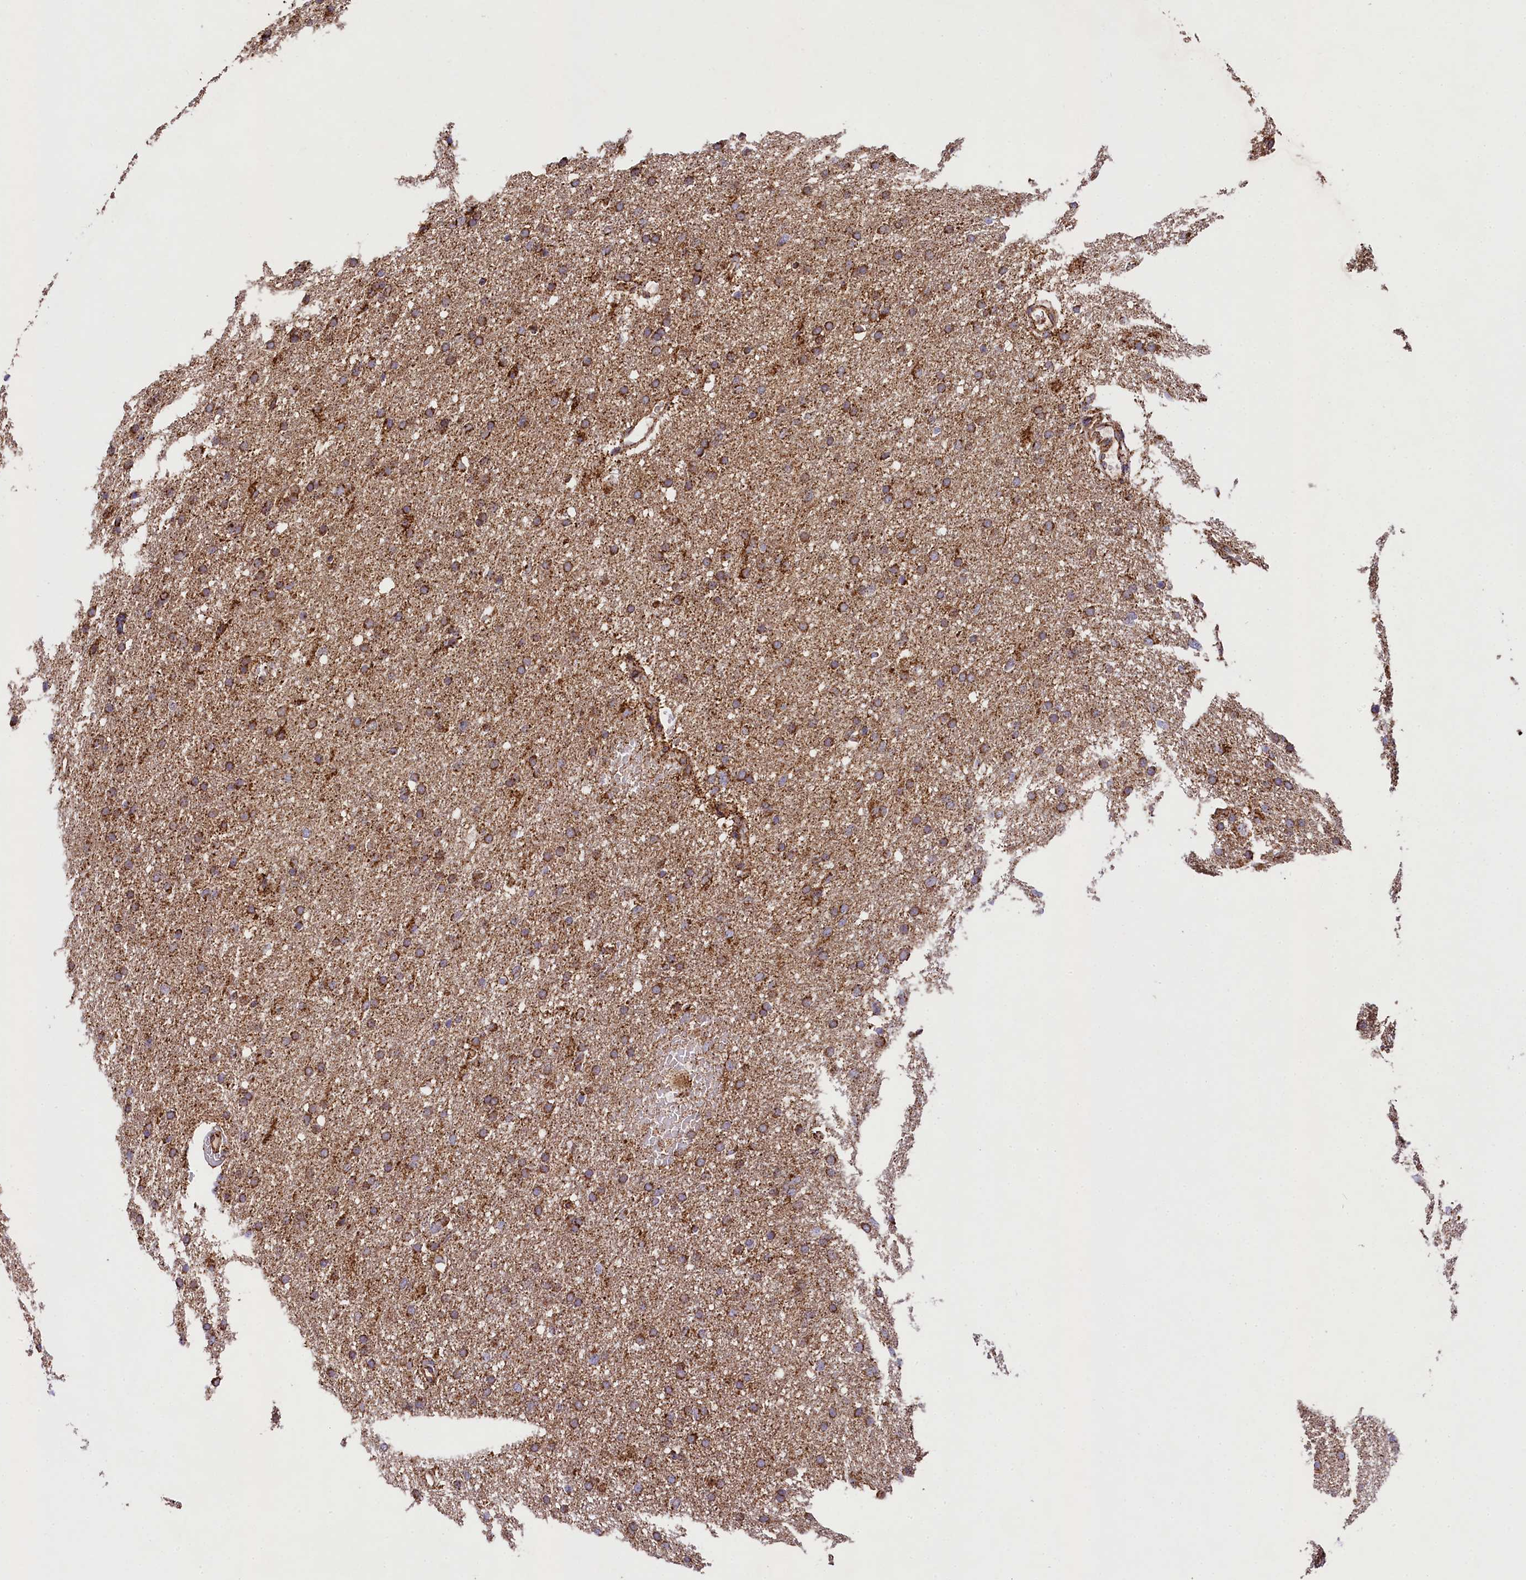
{"staining": {"intensity": "moderate", "quantity": ">75%", "location": "cytoplasmic/membranous"}, "tissue": "glioma", "cell_type": "Tumor cells", "image_type": "cancer", "snomed": [{"axis": "morphology", "description": "Glioma, malignant, High grade"}, {"axis": "topography", "description": "Cerebral cortex"}], "caption": "A micrograph of malignant high-grade glioma stained for a protein demonstrates moderate cytoplasmic/membranous brown staining in tumor cells.", "gene": "CLYBL", "patient": {"sex": "female", "age": 36}}